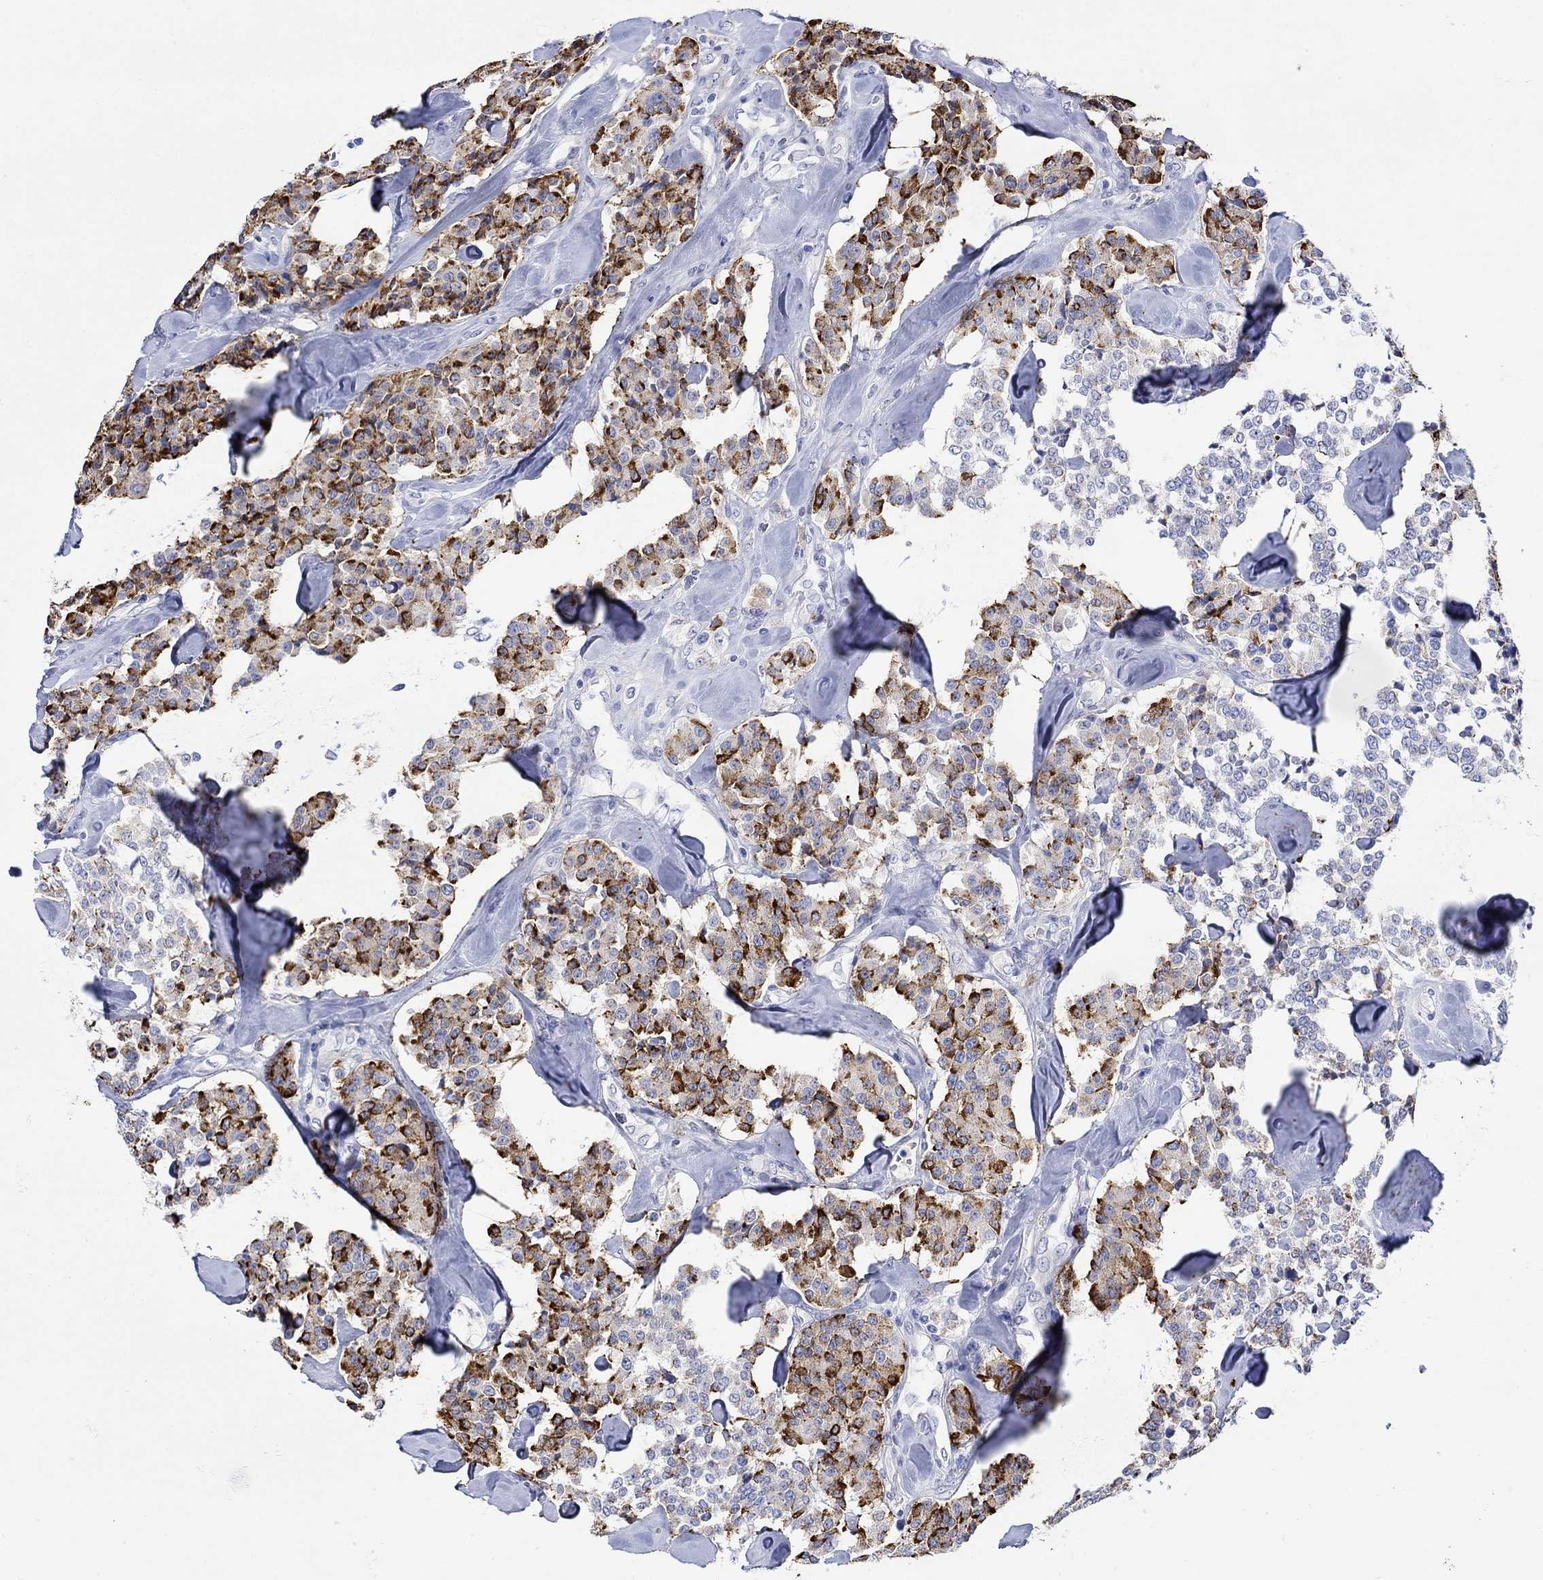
{"staining": {"intensity": "strong", "quantity": "25%-75%", "location": "cytoplasmic/membranous"}, "tissue": "carcinoid", "cell_type": "Tumor cells", "image_type": "cancer", "snomed": [{"axis": "morphology", "description": "Carcinoid, malignant, NOS"}, {"axis": "topography", "description": "Pancreas"}], "caption": "There is high levels of strong cytoplasmic/membranous positivity in tumor cells of malignant carcinoid, as demonstrated by immunohistochemical staining (brown color).", "gene": "ANKMY1", "patient": {"sex": "male", "age": 41}}